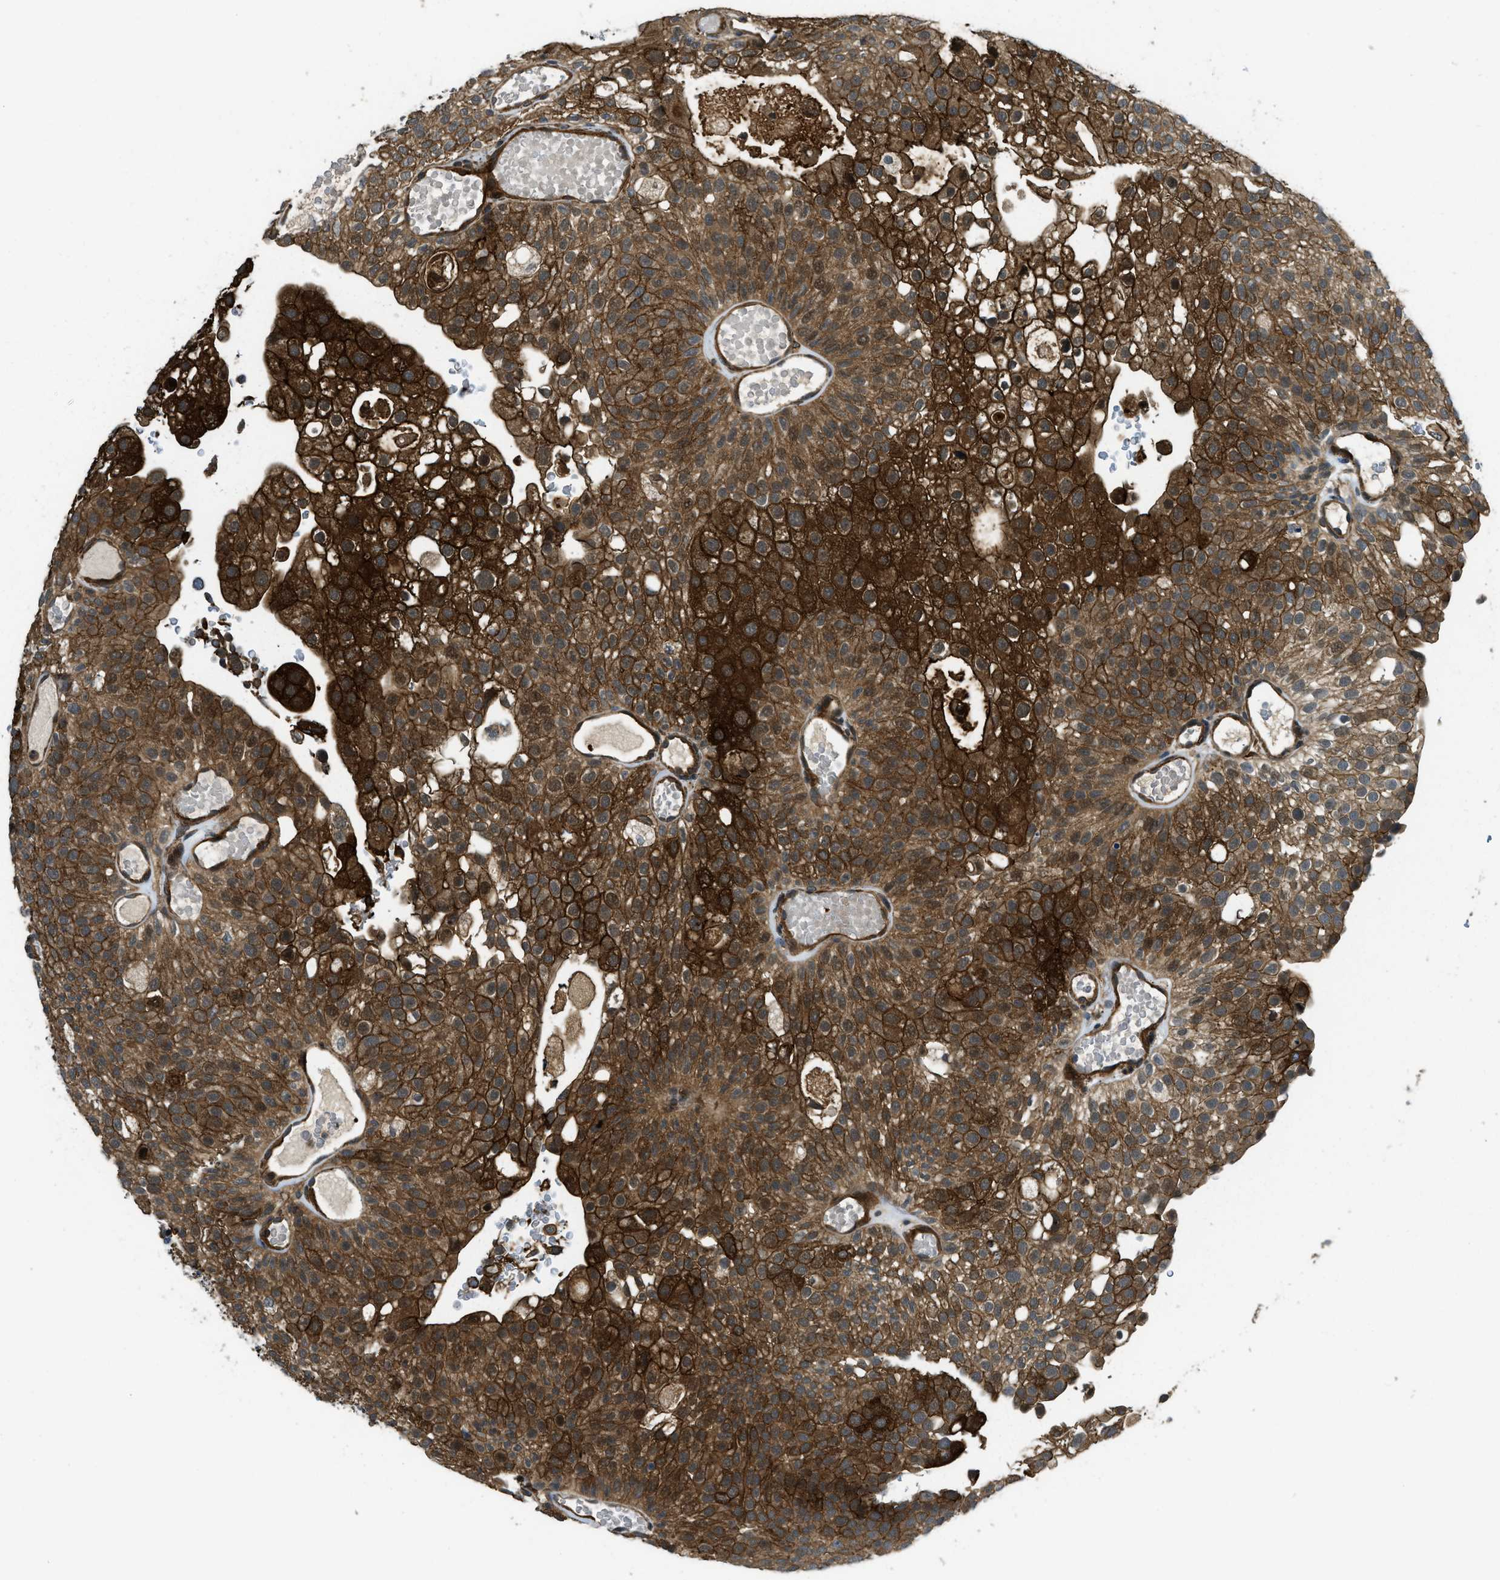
{"staining": {"intensity": "strong", "quantity": ">75%", "location": "cytoplasmic/membranous"}, "tissue": "urothelial cancer", "cell_type": "Tumor cells", "image_type": "cancer", "snomed": [{"axis": "morphology", "description": "Urothelial carcinoma, Low grade"}, {"axis": "topography", "description": "Urinary bladder"}], "caption": "A high-resolution photomicrograph shows immunohistochemistry staining of urothelial cancer, which reveals strong cytoplasmic/membranous positivity in approximately >75% of tumor cells. (Stains: DAB (3,3'-diaminobenzidine) in brown, nuclei in blue, Microscopy: brightfield microscopy at high magnification).", "gene": "CGN", "patient": {"sex": "male", "age": 78}}